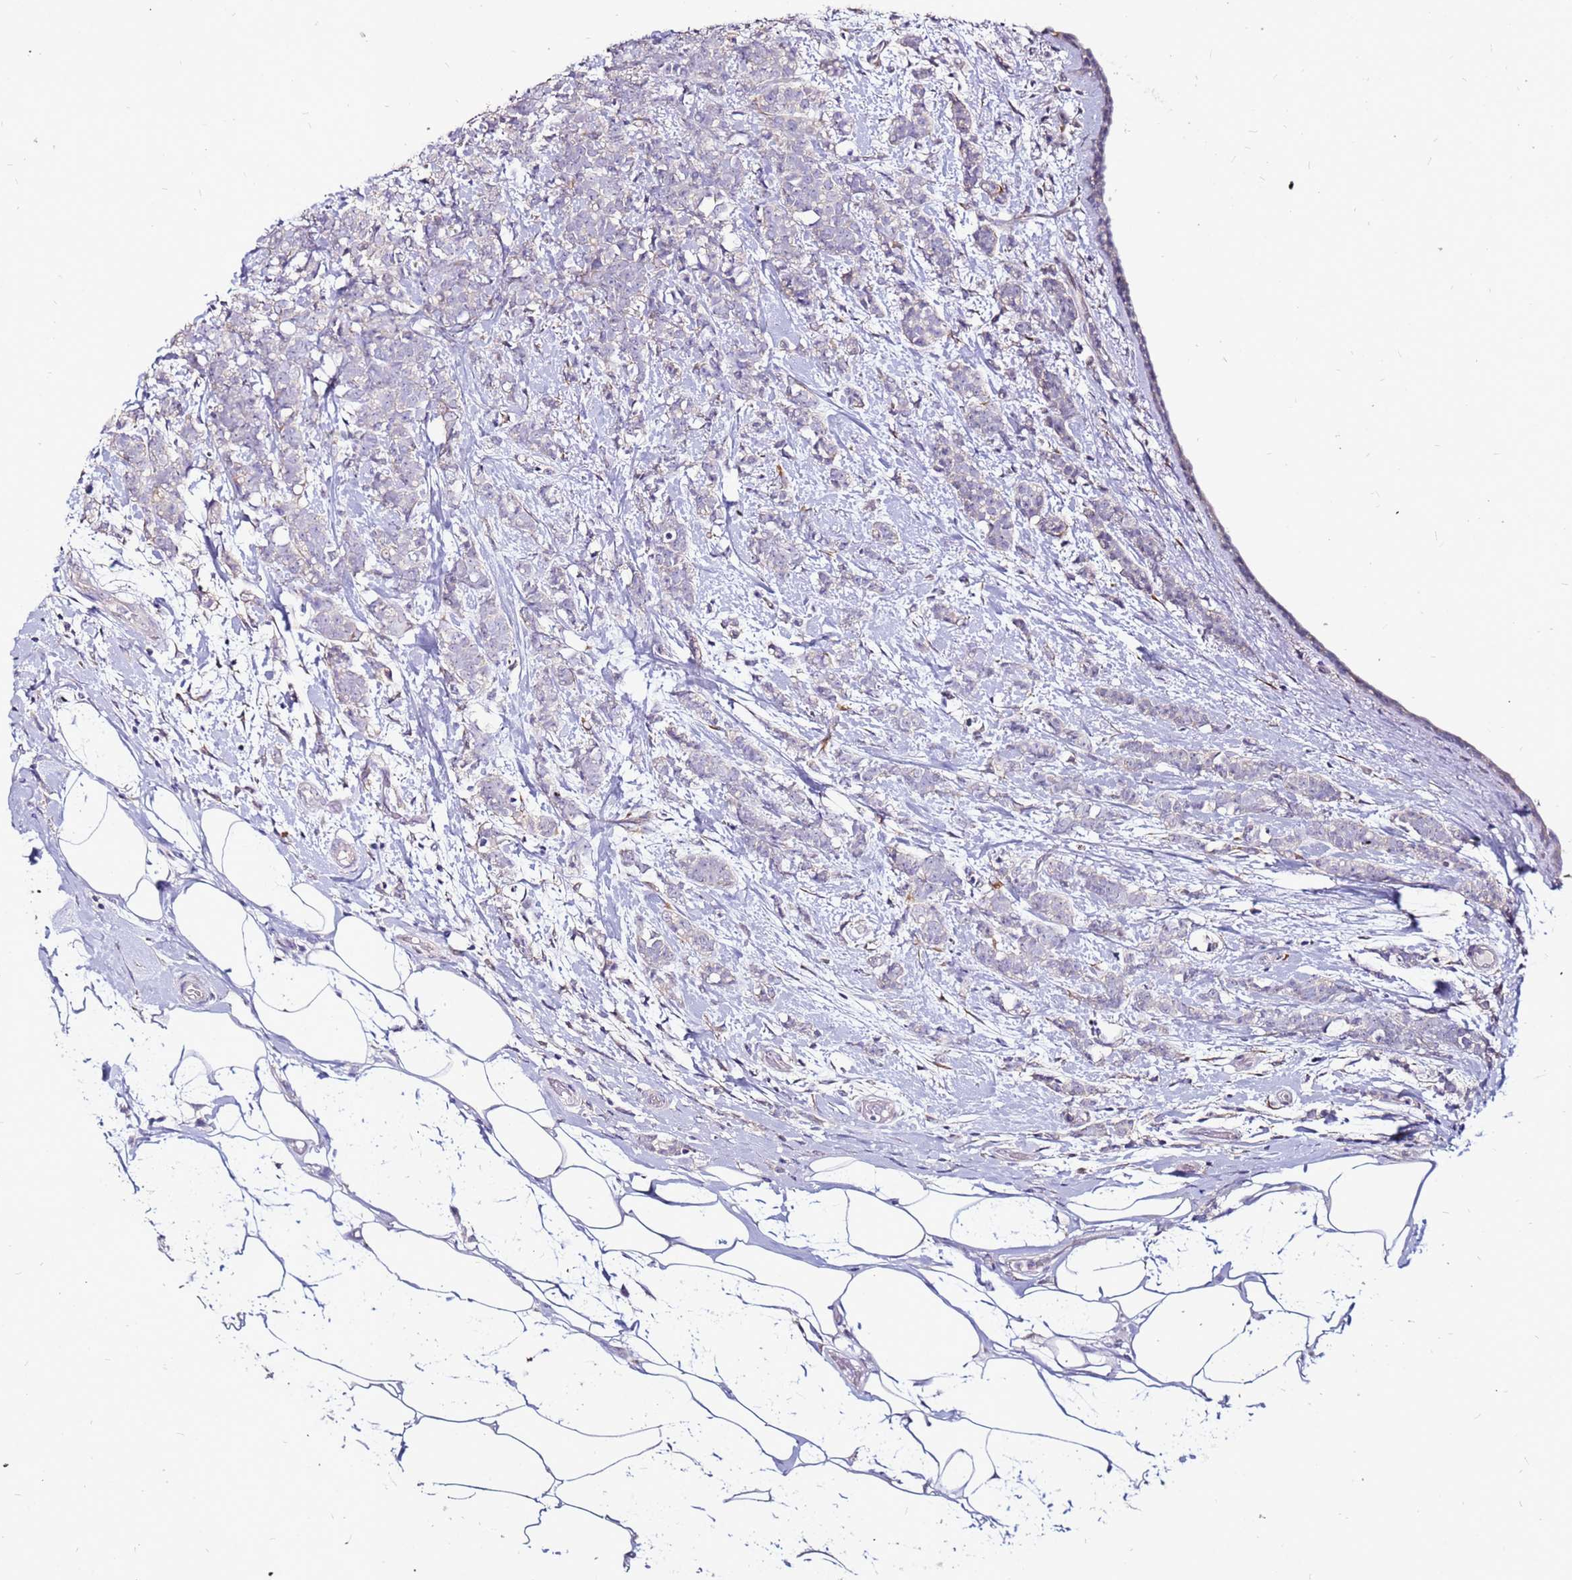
{"staining": {"intensity": "negative", "quantity": "none", "location": "none"}, "tissue": "breast cancer", "cell_type": "Tumor cells", "image_type": "cancer", "snomed": [{"axis": "morphology", "description": "Lobular carcinoma"}, {"axis": "topography", "description": "Breast"}], "caption": "Immunohistochemistry (IHC) of human breast cancer exhibits no positivity in tumor cells.", "gene": "SLC44A3", "patient": {"sex": "female", "age": 58}}